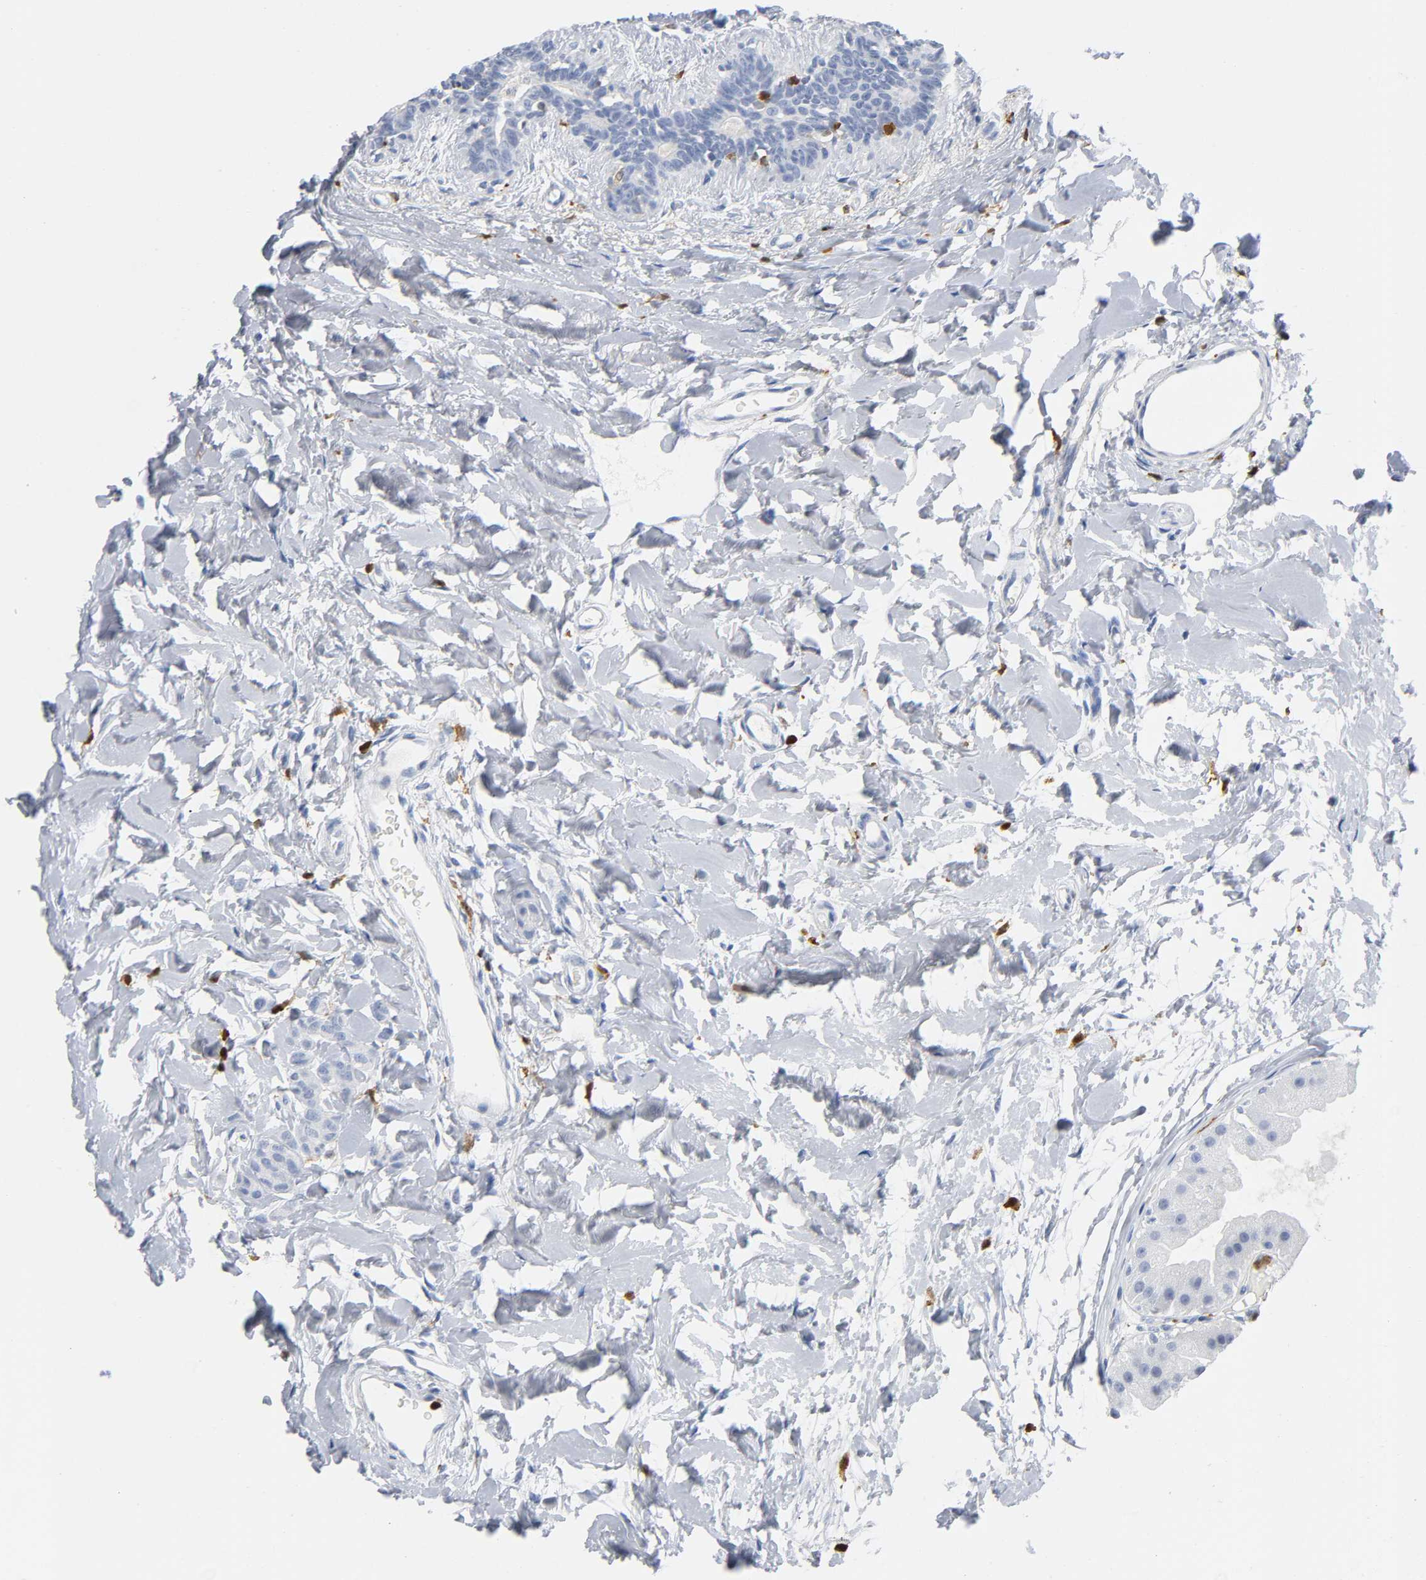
{"staining": {"intensity": "negative", "quantity": "none", "location": "none"}, "tissue": "breast cancer", "cell_type": "Tumor cells", "image_type": "cancer", "snomed": [{"axis": "morphology", "description": "Lobular carcinoma, in situ"}, {"axis": "morphology", "description": "Lobular carcinoma"}, {"axis": "topography", "description": "Breast"}], "caption": "A high-resolution image shows immunohistochemistry staining of breast lobular carcinoma in situ, which exhibits no significant positivity in tumor cells. Brightfield microscopy of immunohistochemistry stained with DAB (brown) and hematoxylin (blue), captured at high magnification.", "gene": "DOK2", "patient": {"sex": "female", "age": 41}}